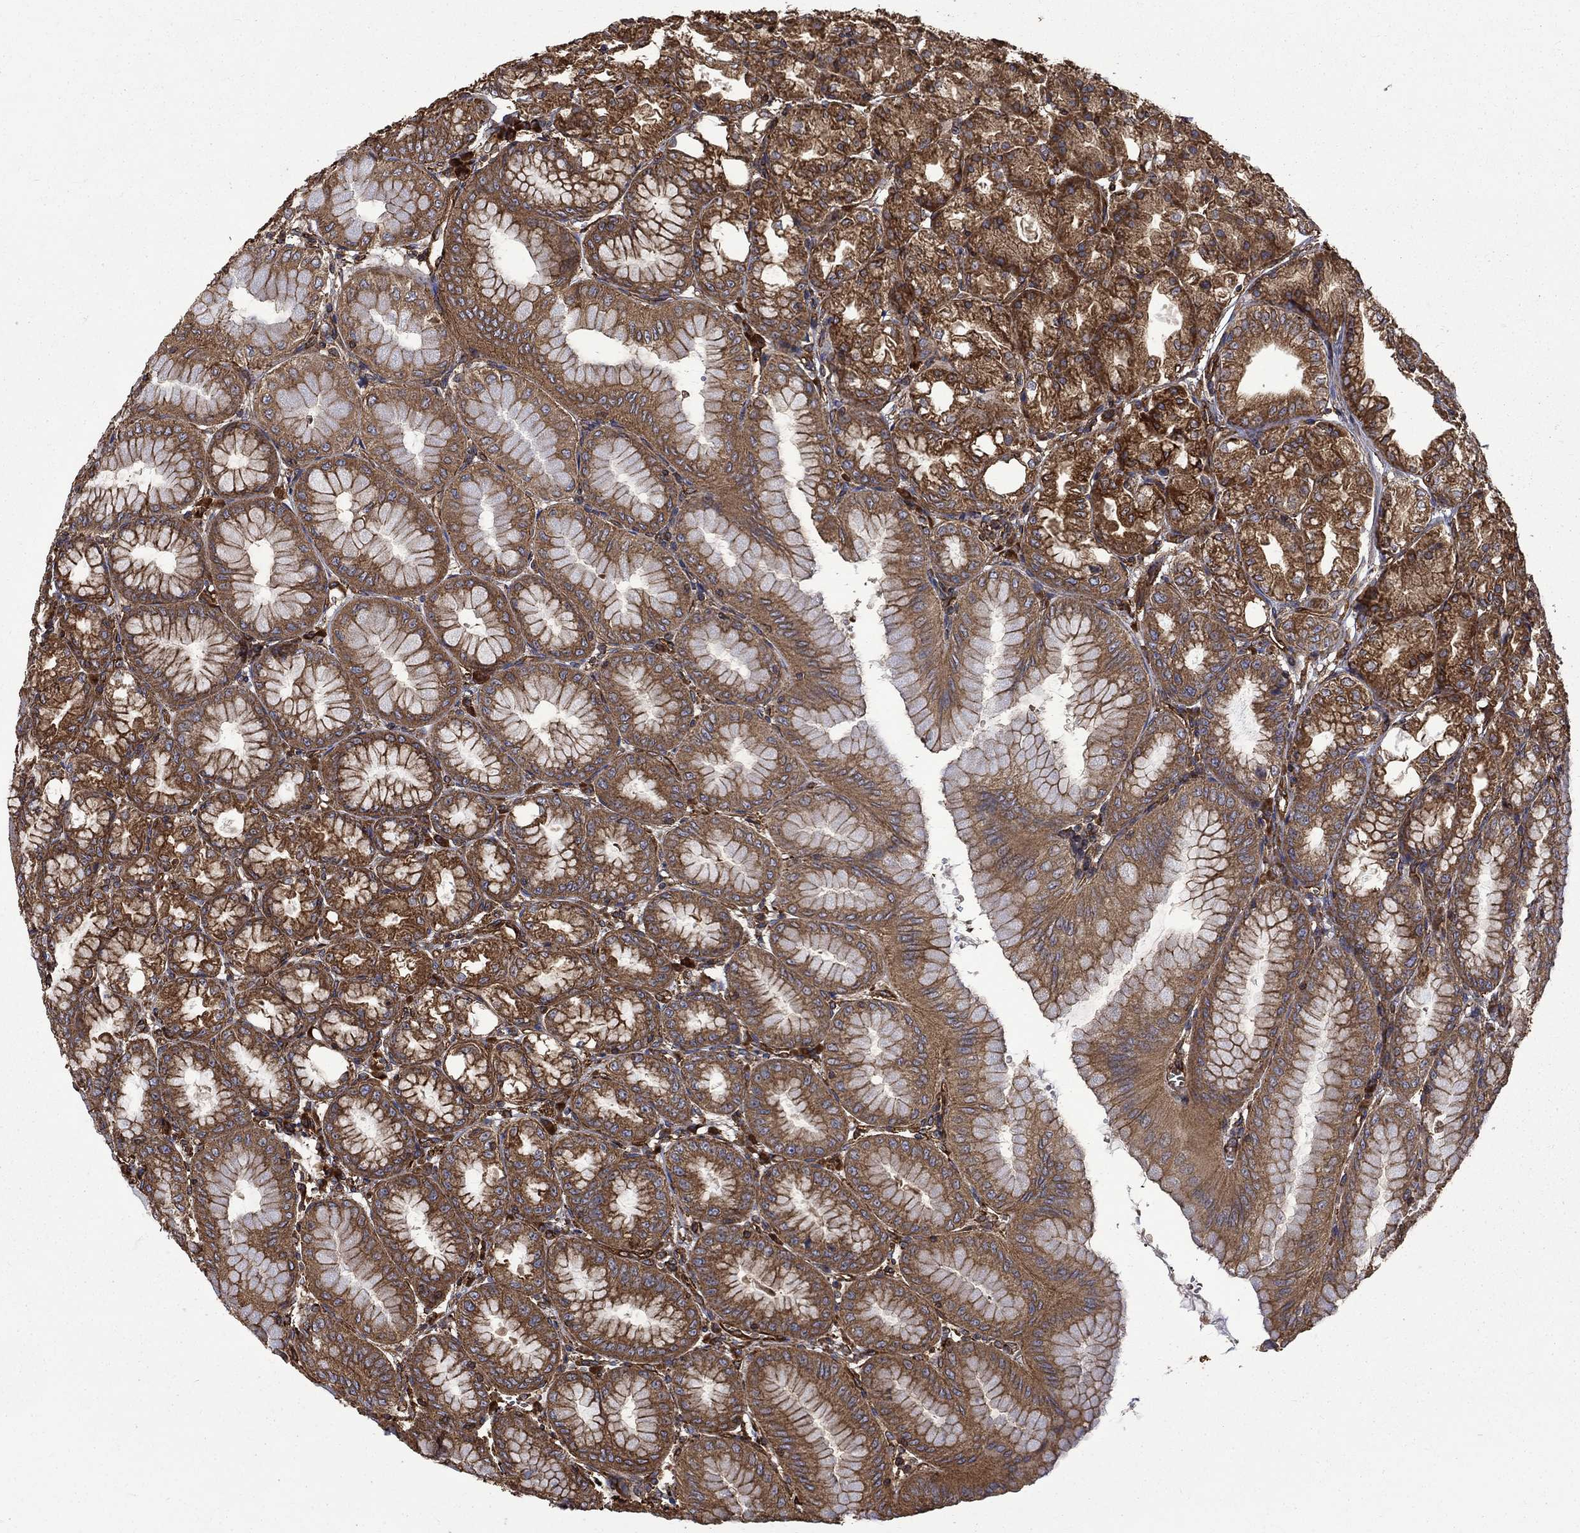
{"staining": {"intensity": "strong", "quantity": ">75%", "location": "cytoplasmic/membranous"}, "tissue": "stomach", "cell_type": "Glandular cells", "image_type": "normal", "snomed": [{"axis": "morphology", "description": "Normal tissue, NOS"}, {"axis": "topography", "description": "Stomach, lower"}], "caption": "A high-resolution image shows immunohistochemistry staining of unremarkable stomach, which displays strong cytoplasmic/membranous staining in about >75% of glandular cells. The protein is shown in brown color, while the nuclei are stained blue.", "gene": "CUTC", "patient": {"sex": "male", "age": 71}}